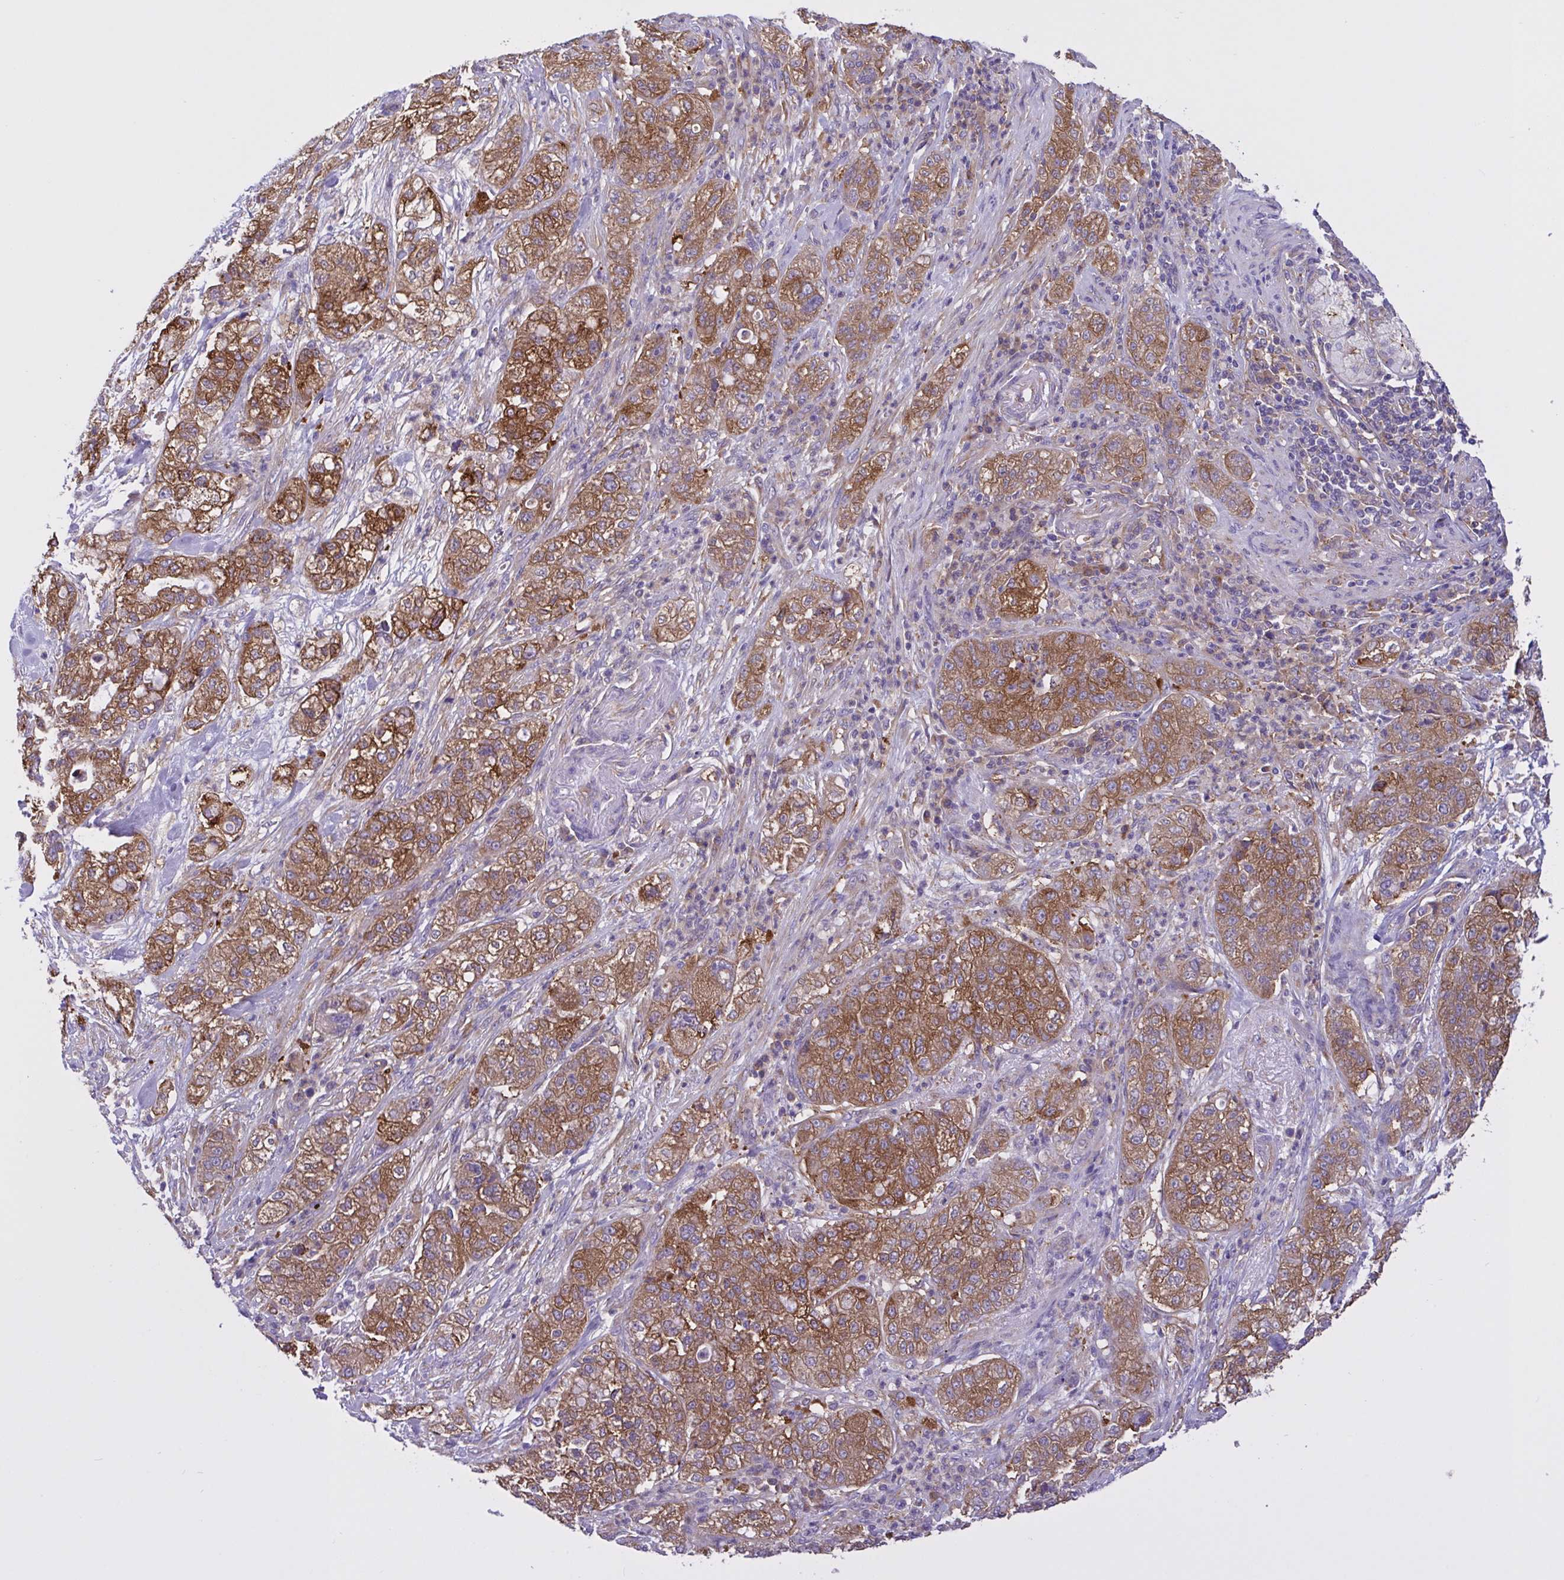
{"staining": {"intensity": "strong", "quantity": ">75%", "location": "cytoplasmic/membranous"}, "tissue": "pancreatic cancer", "cell_type": "Tumor cells", "image_type": "cancer", "snomed": [{"axis": "morphology", "description": "Adenocarcinoma, NOS"}, {"axis": "topography", "description": "Pancreas"}], "caption": "Immunohistochemistry of human adenocarcinoma (pancreatic) exhibits high levels of strong cytoplasmic/membranous expression in about >75% of tumor cells. The staining is performed using DAB (3,3'-diaminobenzidine) brown chromogen to label protein expression. The nuclei are counter-stained blue using hematoxylin.", "gene": "OR51M1", "patient": {"sex": "female", "age": 78}}